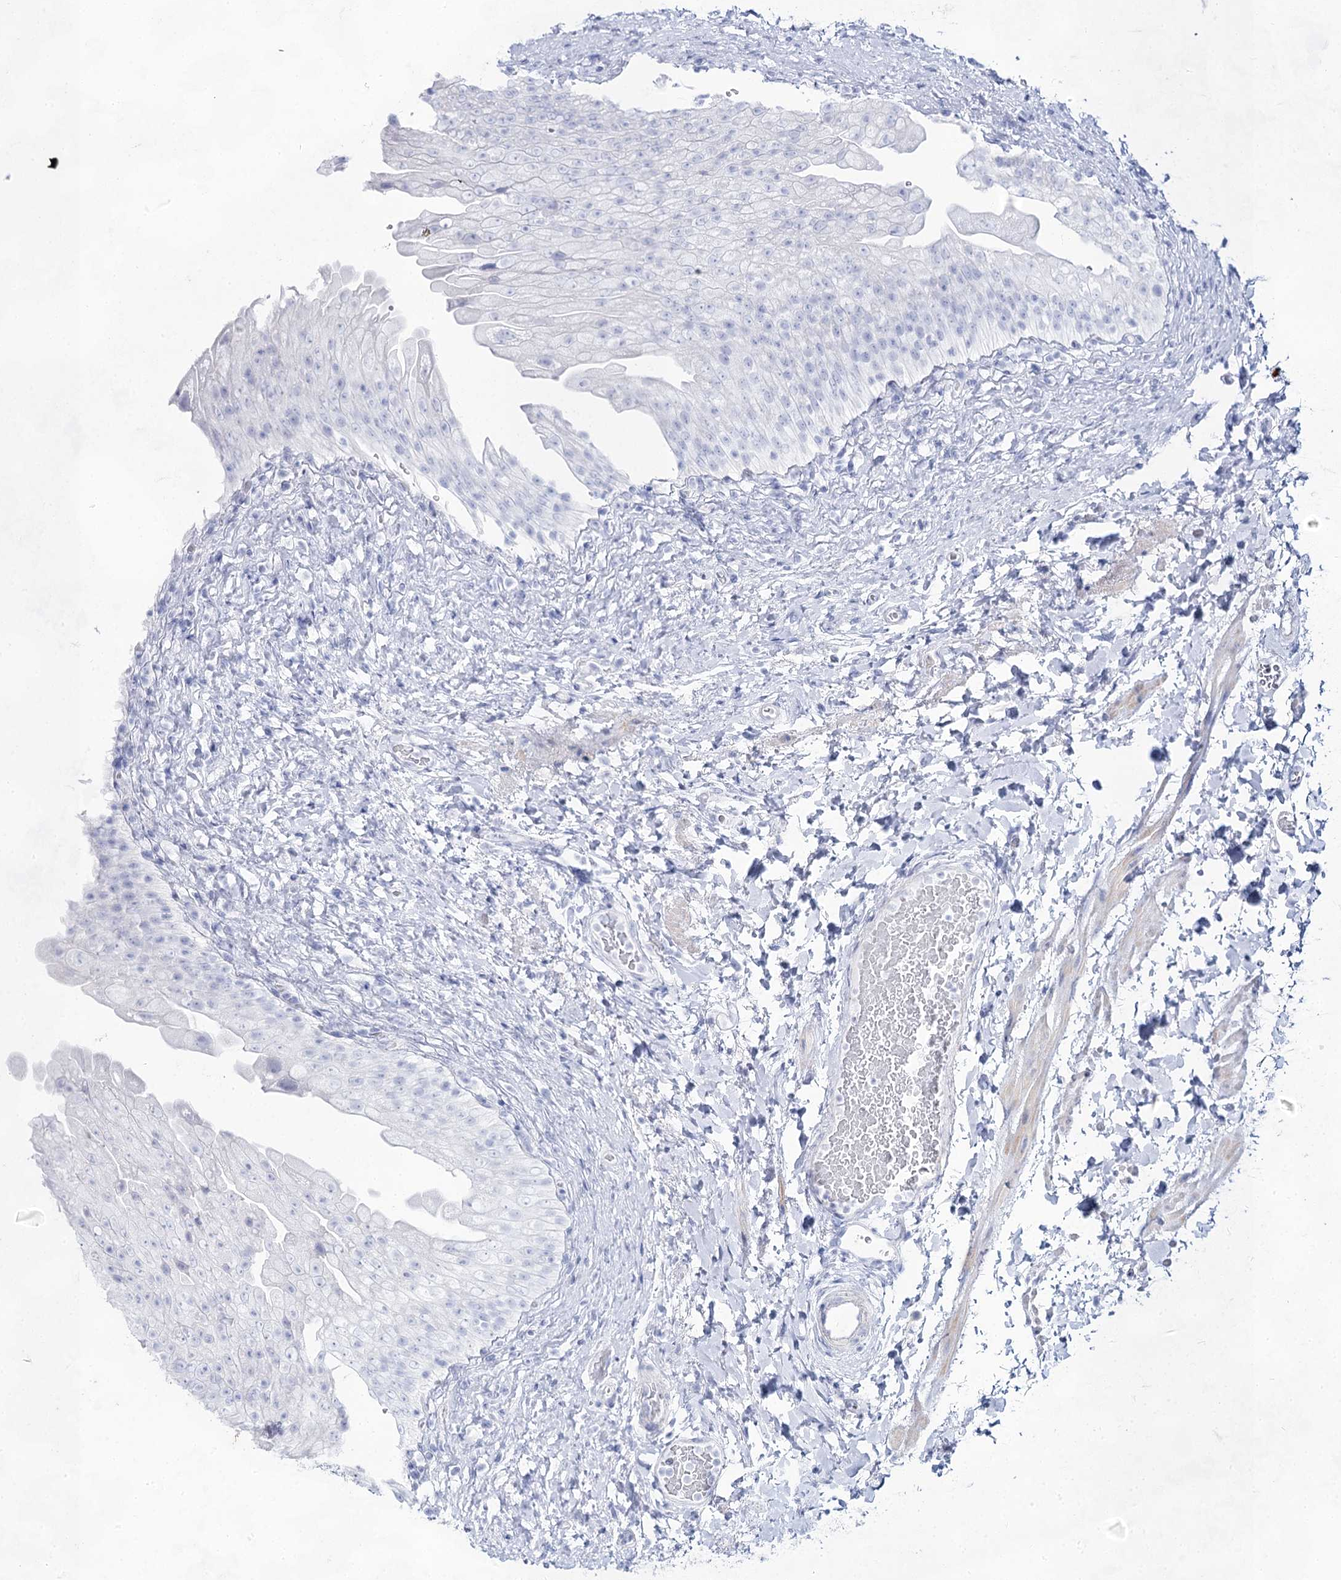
{"staining": {"intensity": "negative", "quantity": "none", "location": "none"}, "tissue": "urinary bladder", "cell_type": "Urothelial cells", "image_type": "normal", "snomed": [{"axis": "morphology", "description": "Normal tissue, NOS"}, {"axis": "topography", "description": "Urinary bladder"}], "caption": "High magnification brightfield microscopy of normal urinary bladder stained with DAB (brown) and counterstained with hematoxylin (blue): urothelial cells show no significant staining. (Brightfield microscopy of DAB (3,3'-diaminobenzidine) IHC at high magnification).", "gene": "ACRV1", "patient": {"sex": "female", "age": 27}}